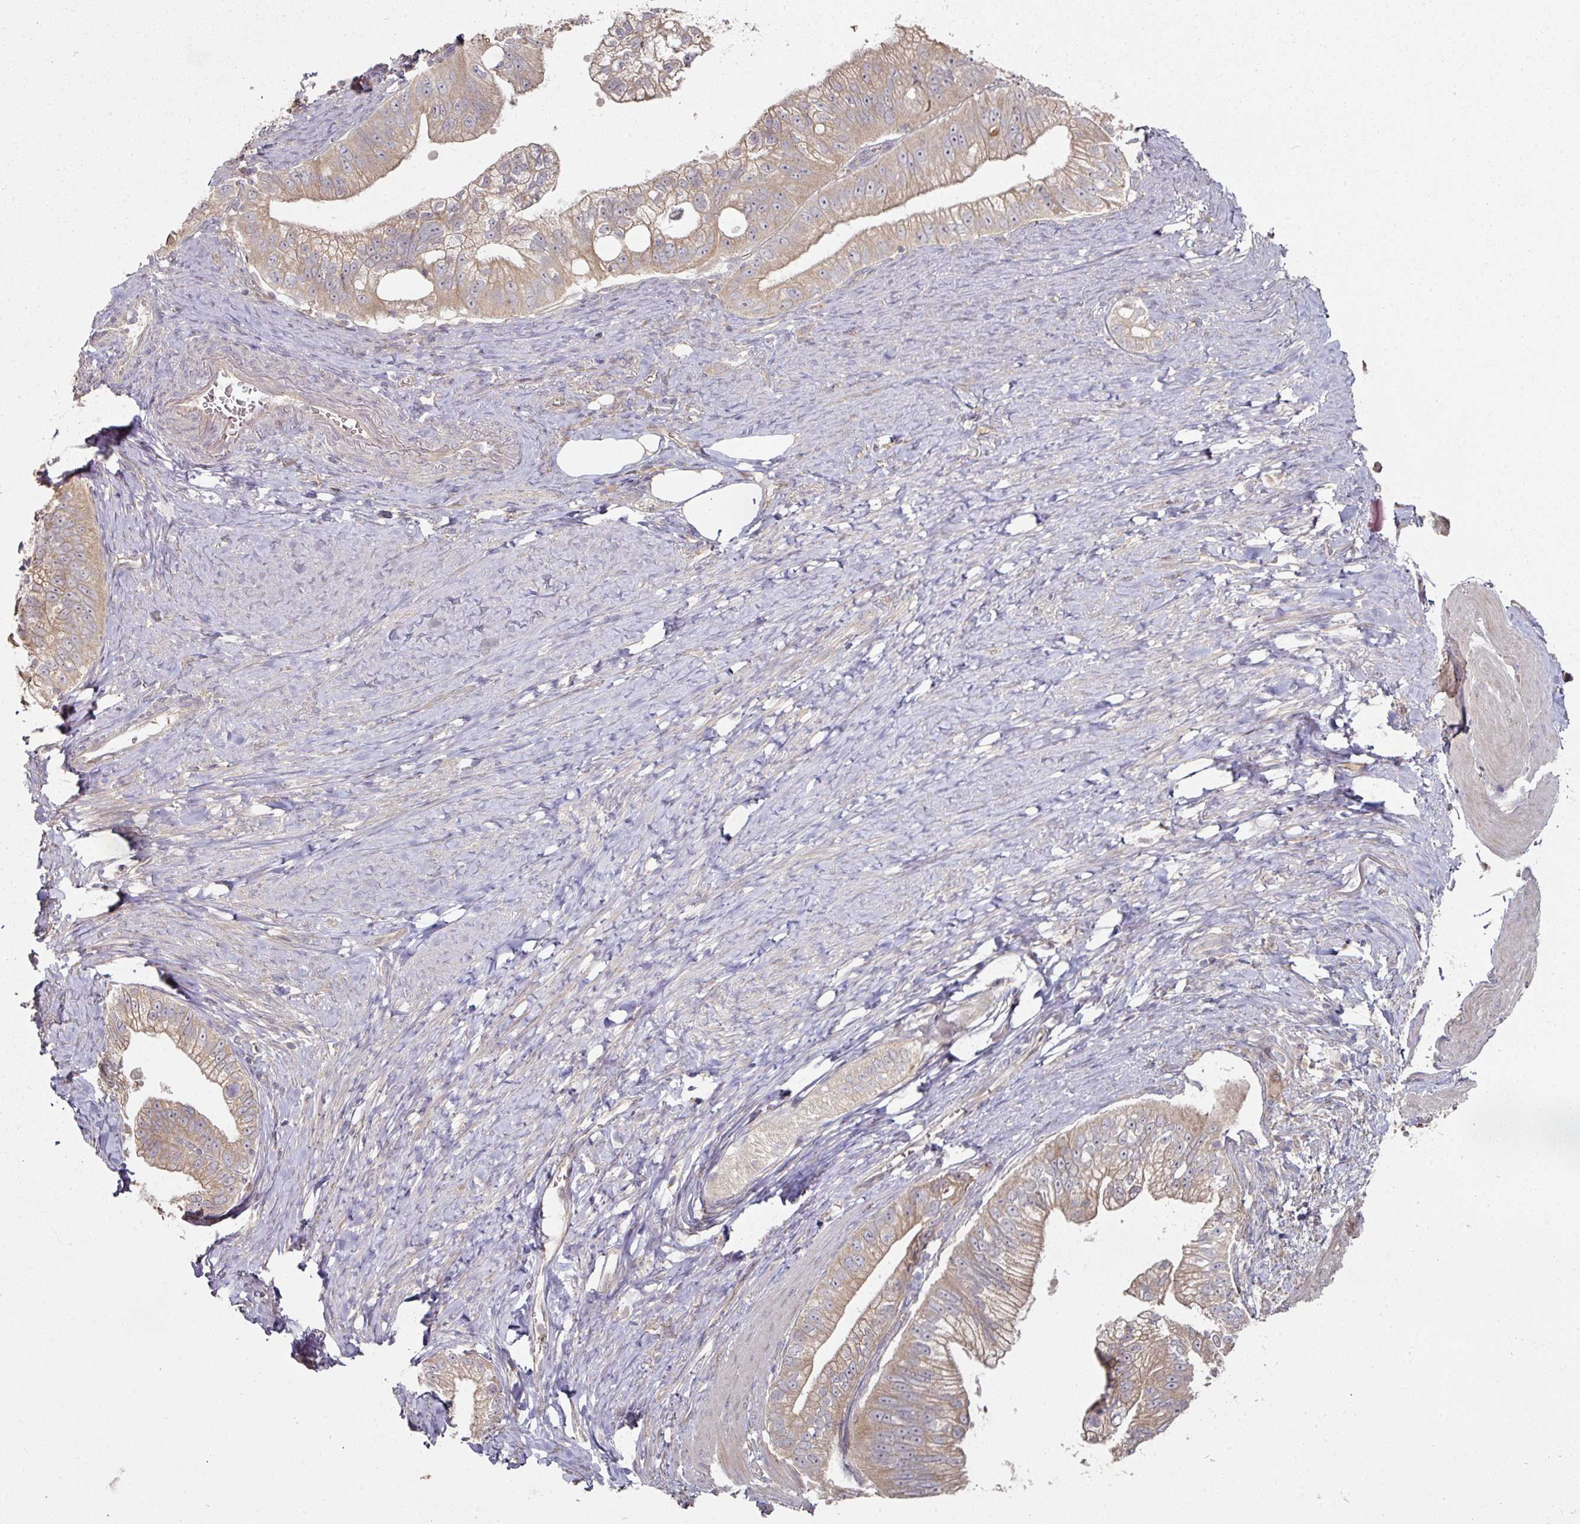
{"staining": {"intensity": "weak", "quantity": ">75%", "location": "cytoplasmic/membranous"}, "tissue": "pancreatic cancer", "cell_type": "Tumor cells", "image_type": "cancer", "snomed": [{"axis": "morphology", "description": "Adenocarcinoma, NOS"}, {"axis": "topography", "description": "Pancreas"}], "caption": "This histopathology image reveals immunohistochemistry (IHC) staining of pancreatic cancer (adenocarcinoma), with low weak cytoplasmic/membranous expression in about >75% of tumor cells.", "gene": "DNAJC7", "patient": {"sex": "male", "age": 70}}